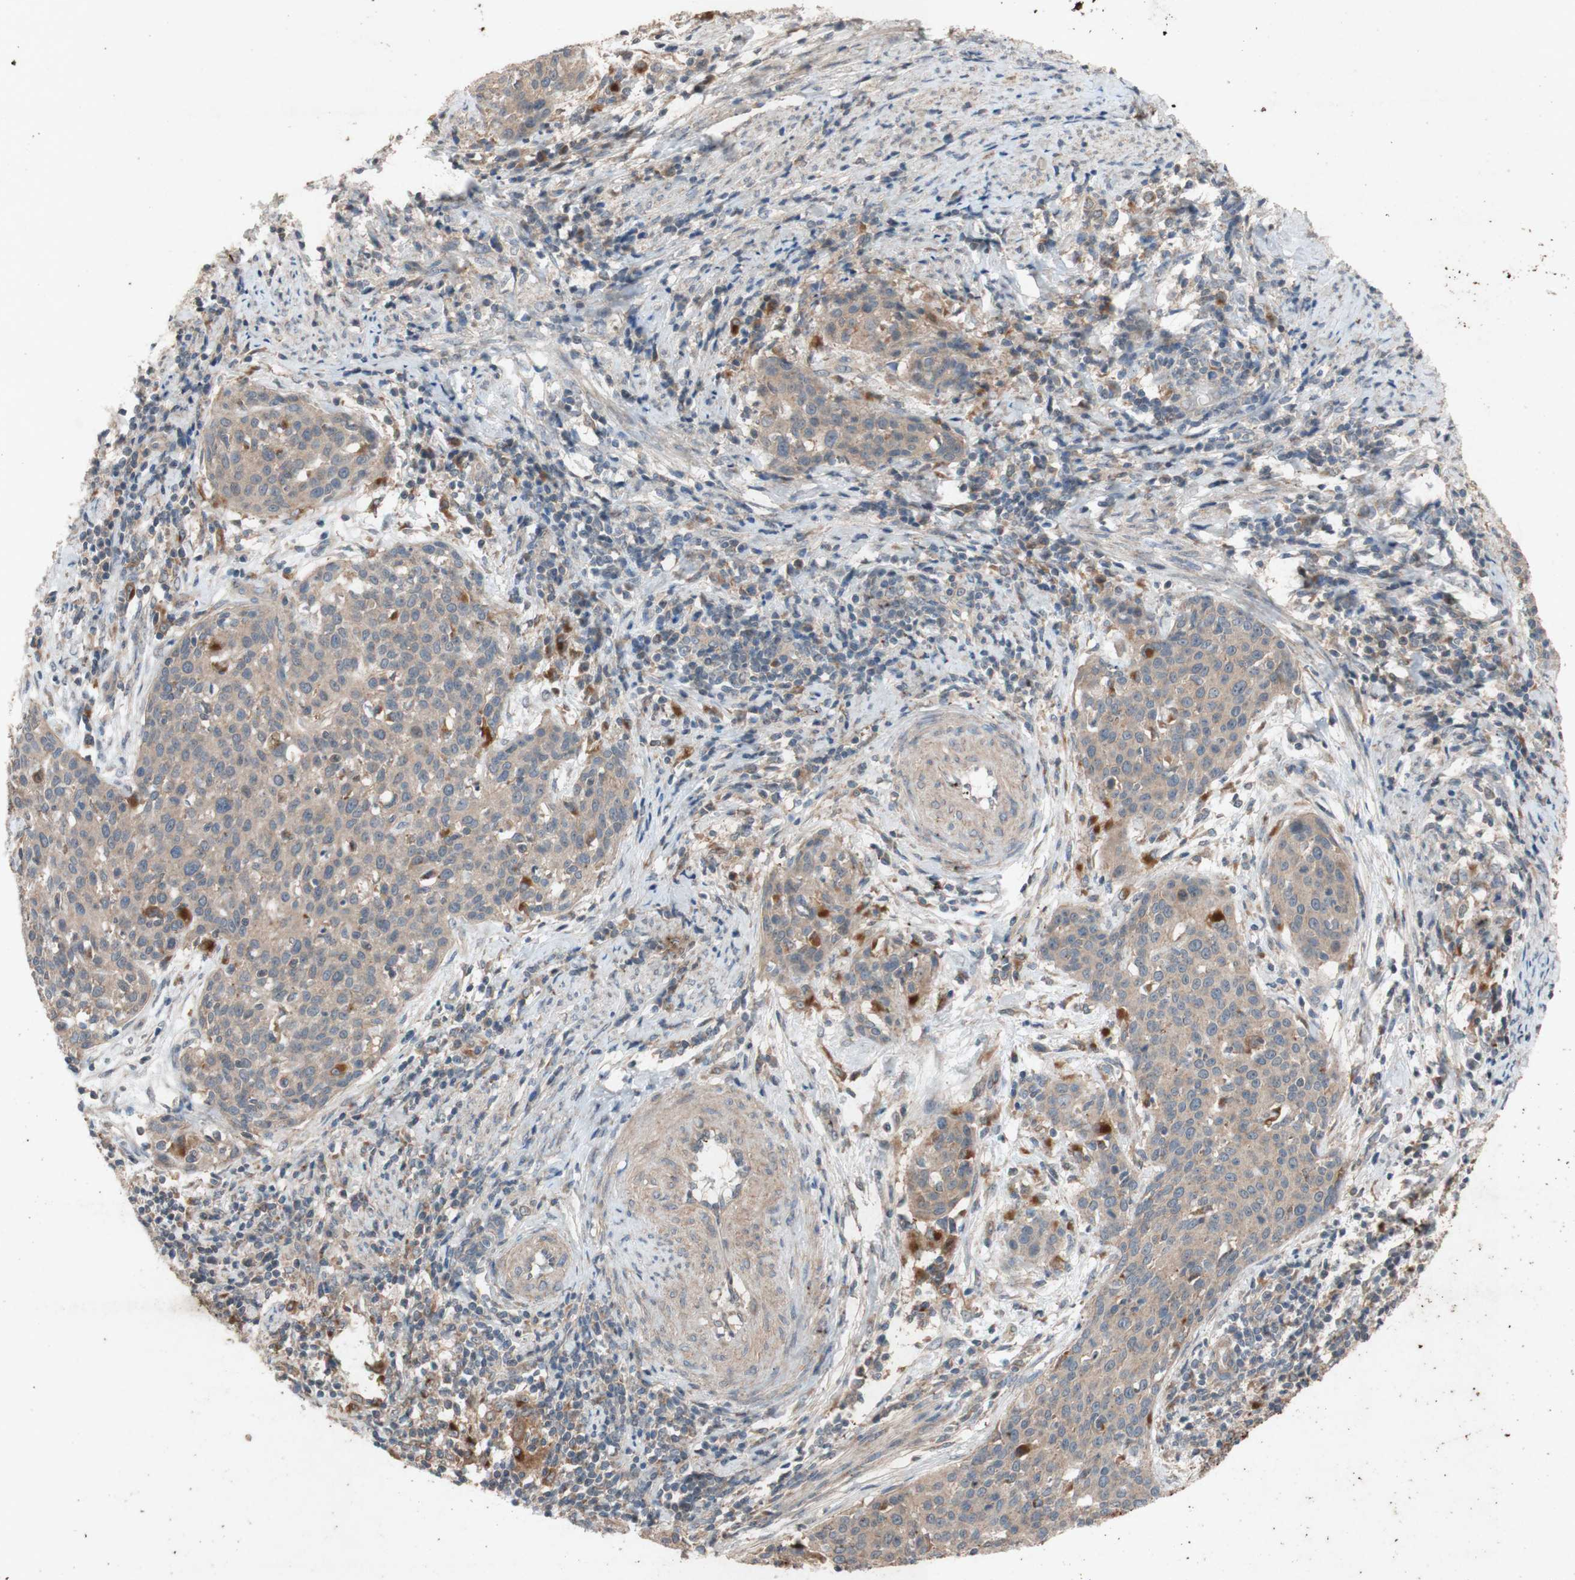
{"staining": {"intensity": "weak", "quantity": ">75%", "location": "cytoplasmic/membranous"}, "tissue": "cervical cancer", "cell_type": "Tumor cells", "image_type": "cancer", "snomed": [{"axis": "morphology", "description": "Squamous cell carcinoma, NOS"}, {"axis": "topography", "description": "Cervix"}], "caption": "A histopathology image showing weak cytoplasmic/membranous positivity in approximately >75% of tumor cells in cervical cancer, as visualized by brown immunohistochemical staining.", "gene": "ATP6V1F", "patient": {"sex": "female", "age": 38}}